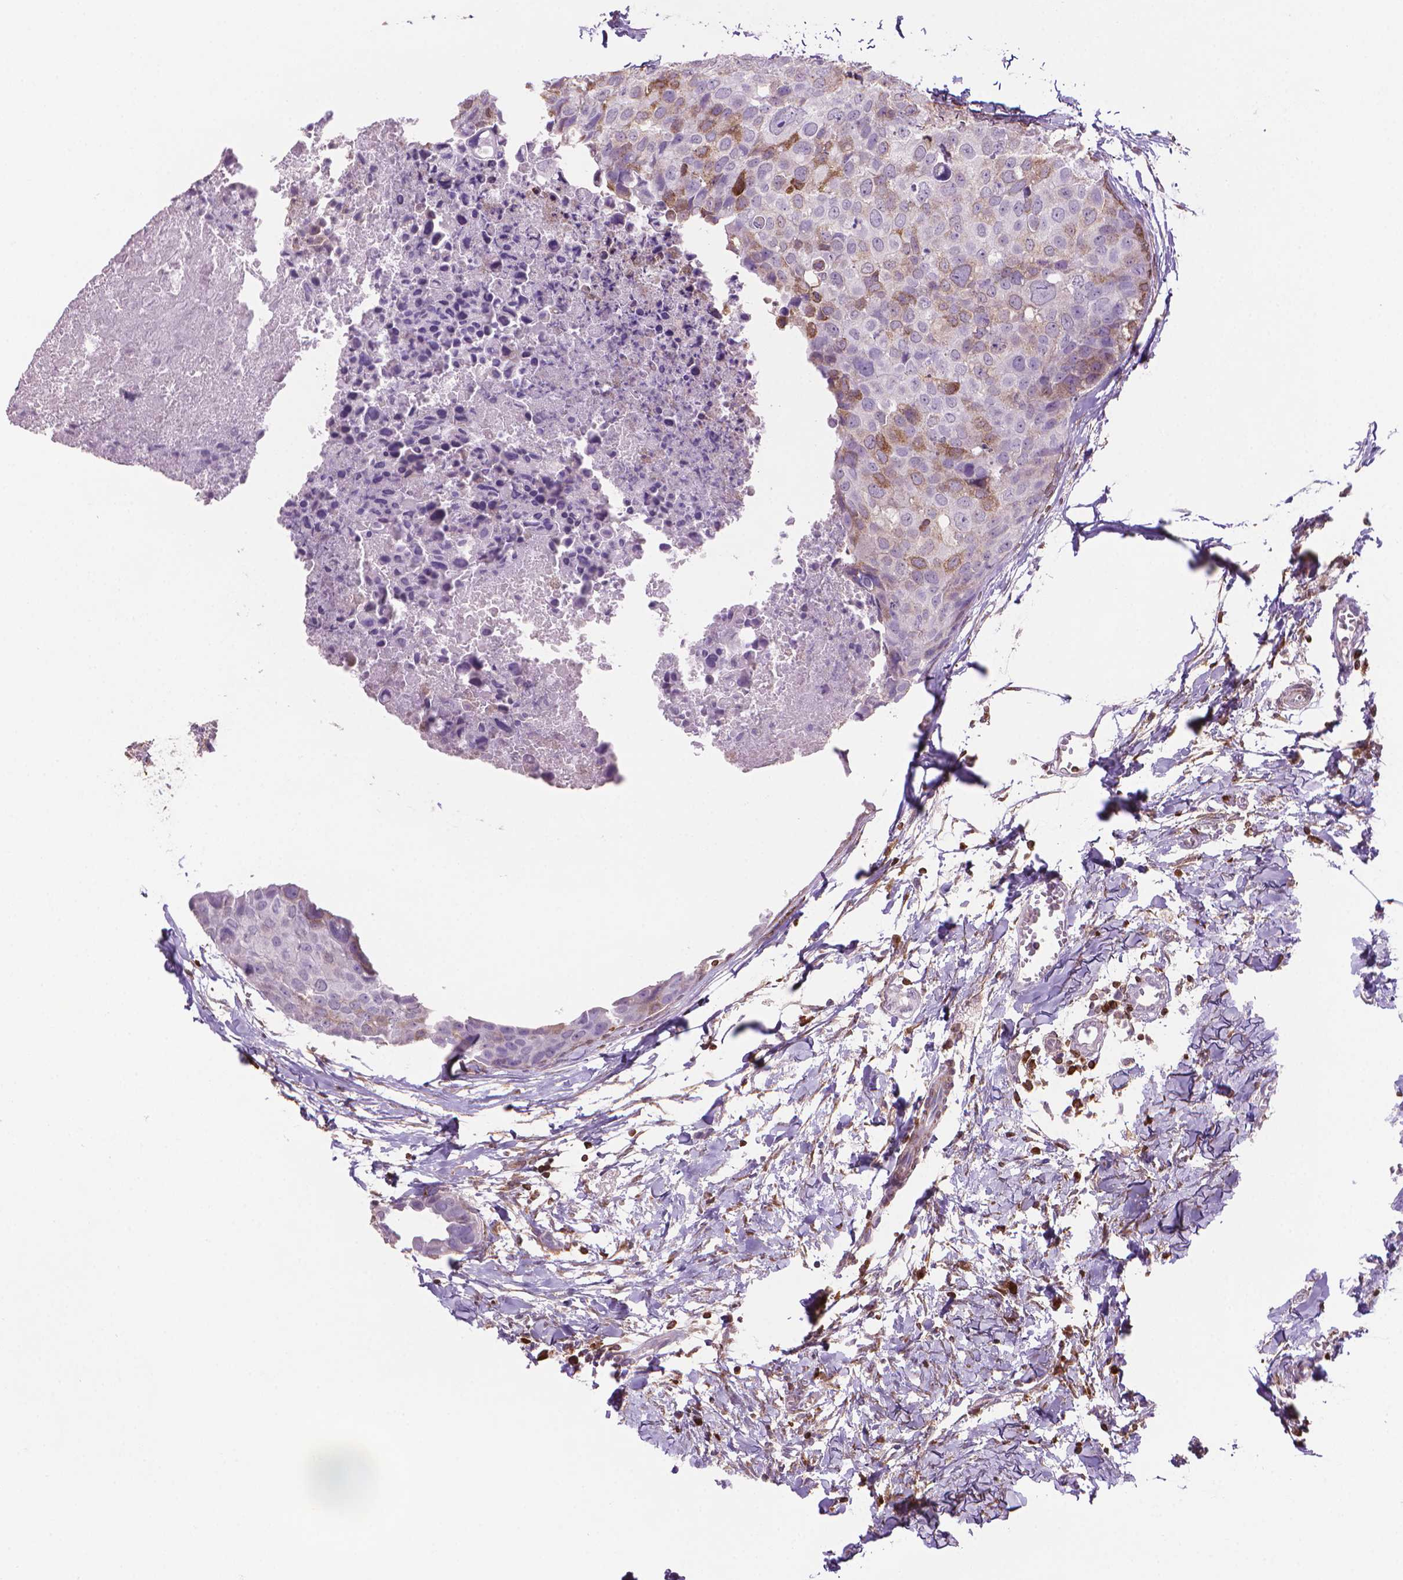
{"staining": {"intensity": "moderate", "quantity": "<25%", "location": "cytoplasmic/membranous"}, "tissue": "breast cancer", "cell_type": "Tumor cells", "image_type": "cancer", "snomed": [{"axis": "morphology", "description": "Duct carcinoma"}, {"axis": "topography", "description": "Breast"}], "caption": "IHC staining of breast cancer (infiltrating ductal carcinoma), which displays low levels of moderate cytoplasmic/membranous positivity in approximately <25% of tumor cells indicating moderate cytoplasmic/membranous protein staining. The staining was performed using DAB (brown) for protein detection and nuclei were counterstained in hematoxylin (blue).", "gene": "BCL2", "patient": {"sex": "female", "age": 38}}